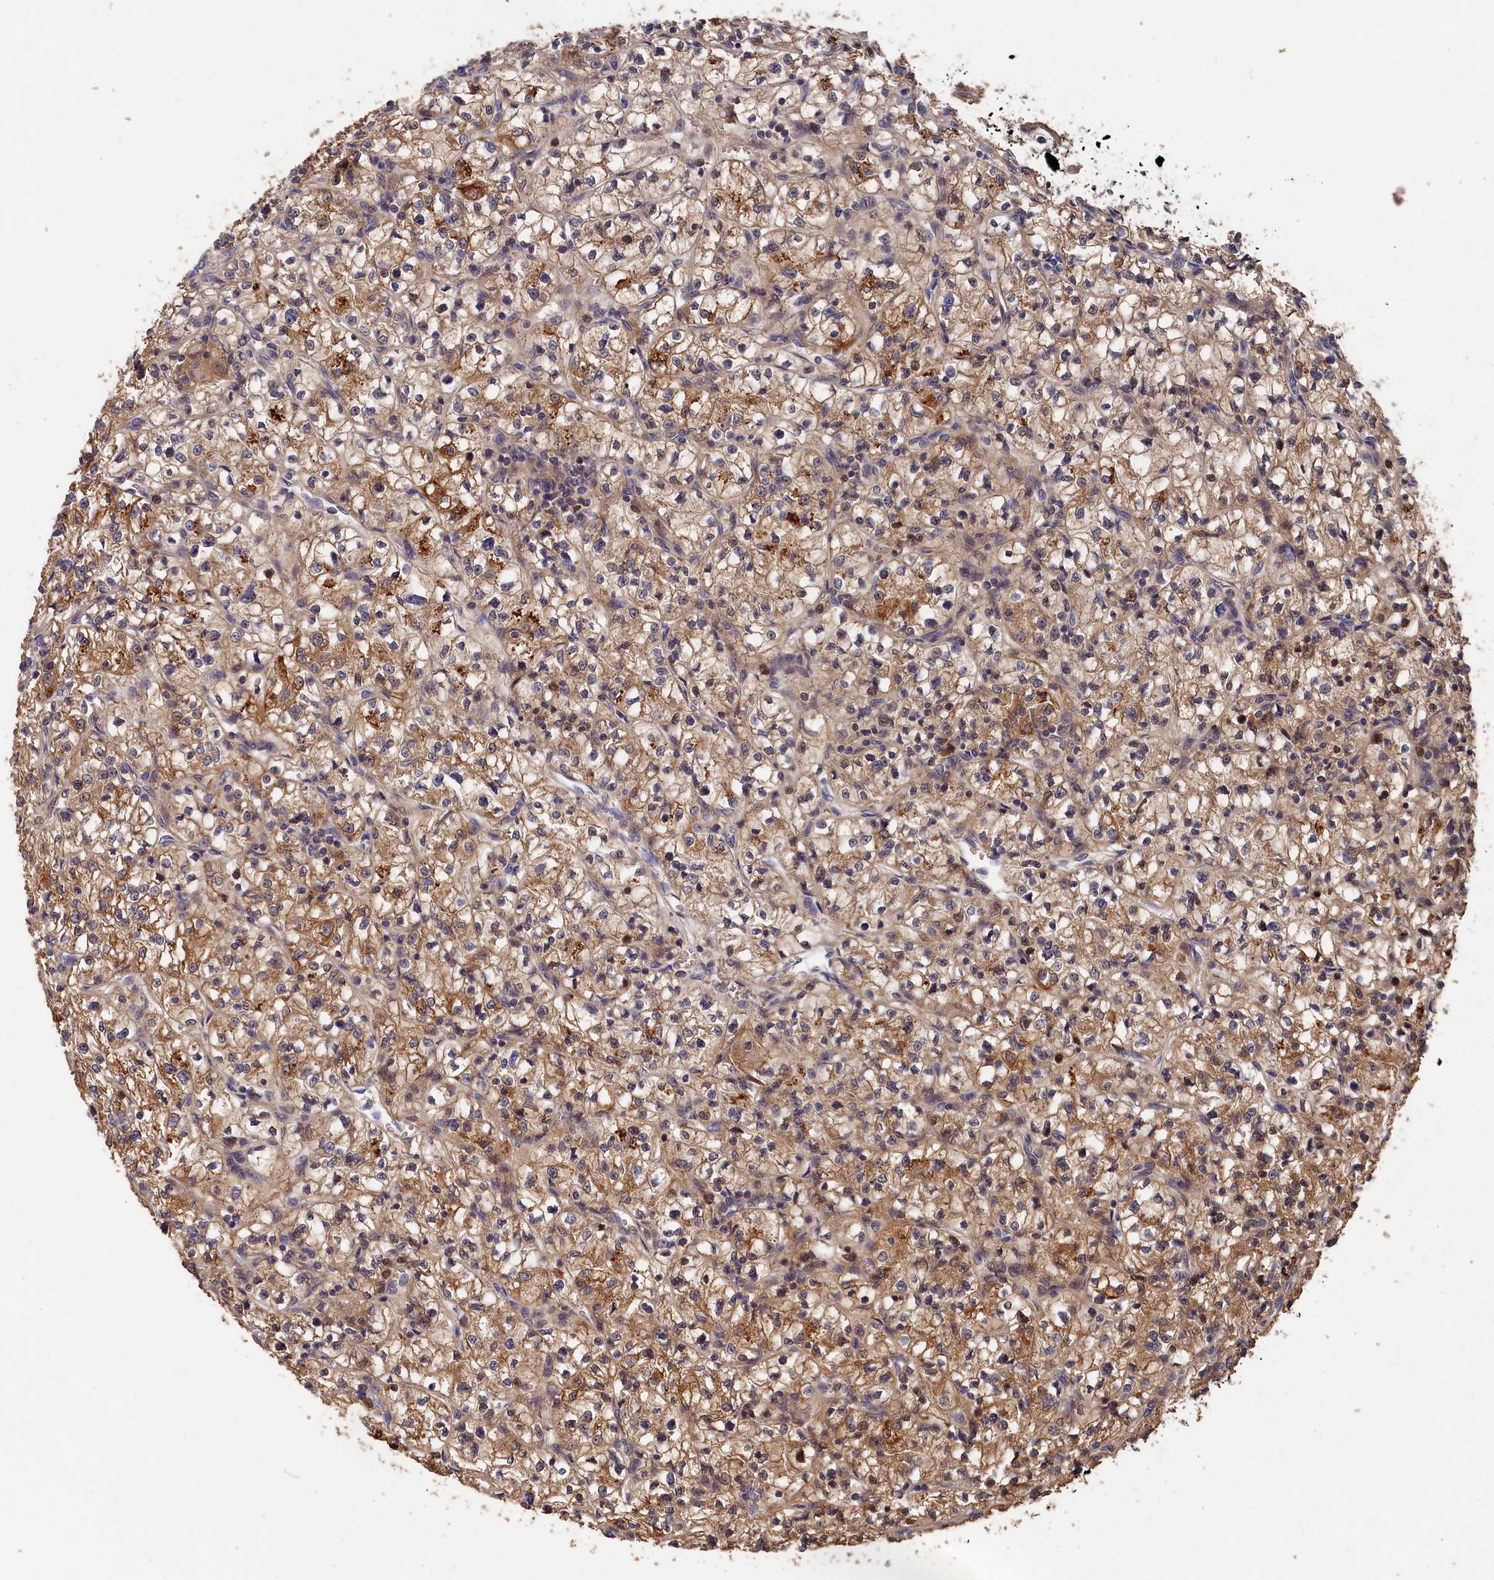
{"staining": {"intensity": "moderate", "quantity": ">75%", "location": "cytoplasmic/membranous"}, "tissue": "renal cancer", "cell_type": "Tumor cells", "image_type": "cancer", "snomed": [{"axis": "morphology", "description": "Adenocarcinoma, NOS"}, {"axis": "topography", "description": "Kidney"}], "caption": "Immunohistochemical staining of human renal cancer reveals moderate cytoplasmic/membranous protein positivity in about >75% of tumor cells.", "gene": "RMI2", "patient": {"sex": "female", "age": 64}}